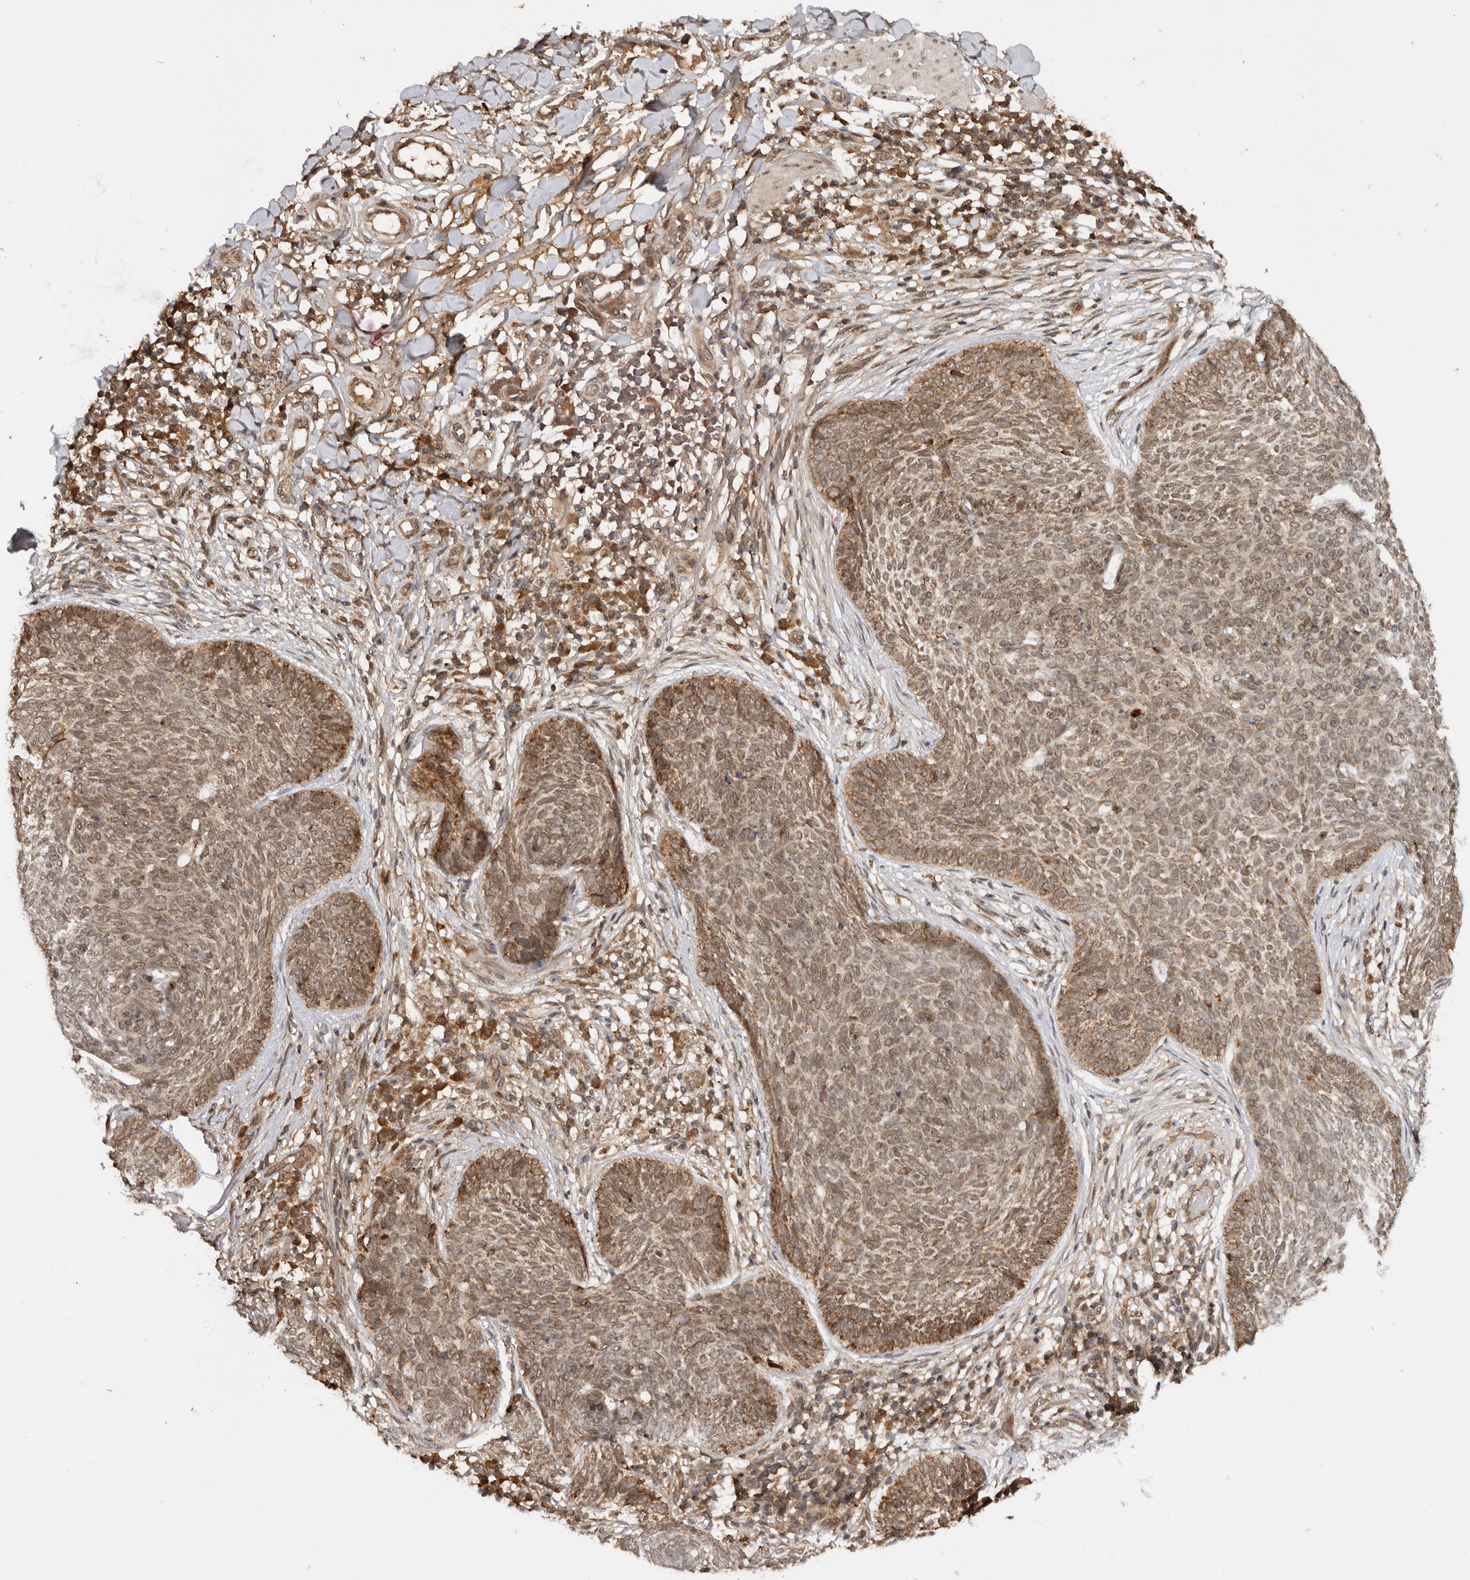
{"staining": {"intensity": "moderate", "quantity": ">75%", "location": "cytoplasmic/membranous,nuclear"}, "tissue": "skin cancer", "cell_type": "Tumor cells", "image_type": "cancer", "snomed": [{"axis": "morphology", "description": "Basal cell carcinoma"}, {"axis": "topography", "description": "Skin"}], "caption": "Skin basal cell carcinoma tissue displays moderate cytoplasmic/membranous and nuclear expression in about >75% of tumor cells", "gene": "TARS2", "patient": {"sex": "female", "age": 64}}